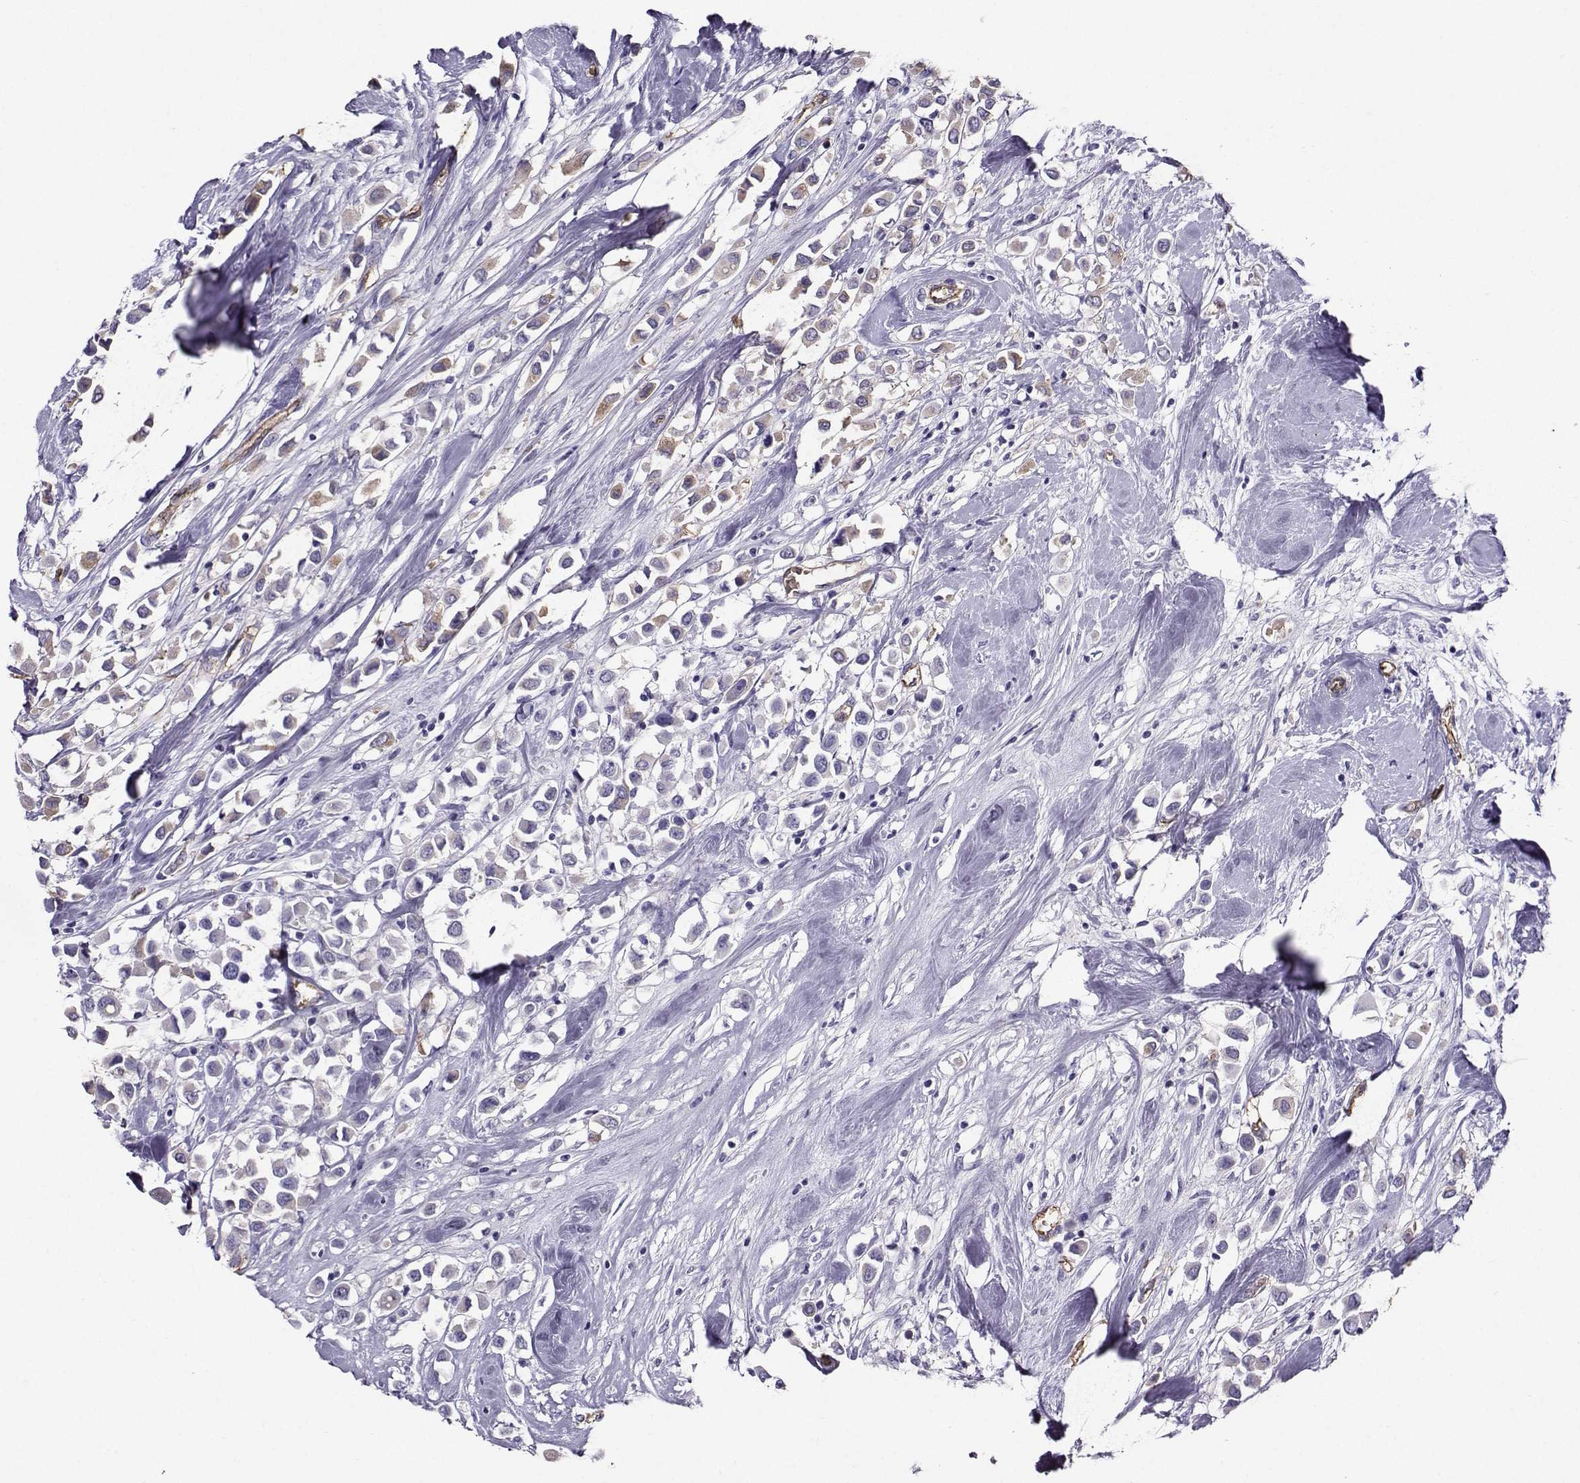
{"staining": {"intensity": "moderate", "quantity": "<25%", "location": "cytoplasmic/membranous"}, "tissue": "breast cancer", "cell_type": "Tumor cells", "image_type": "cancer", "snomed": [{"axis": "morphology", "description": "Duct carcinoma"}, {"axis": "topography", "description": "Breast"}], "caption": "IHC image of neoplastic tissue: breast cancer stained using immunohistochemistry exhibits low levels of moderate protein expression localized specifically in the cytoplasmic/membranous of tumor cells, appearing as a cytoplasmic/membranous brown color.", "gene": "CLUL1", "patient": {"sex": "female", "age": 61}}